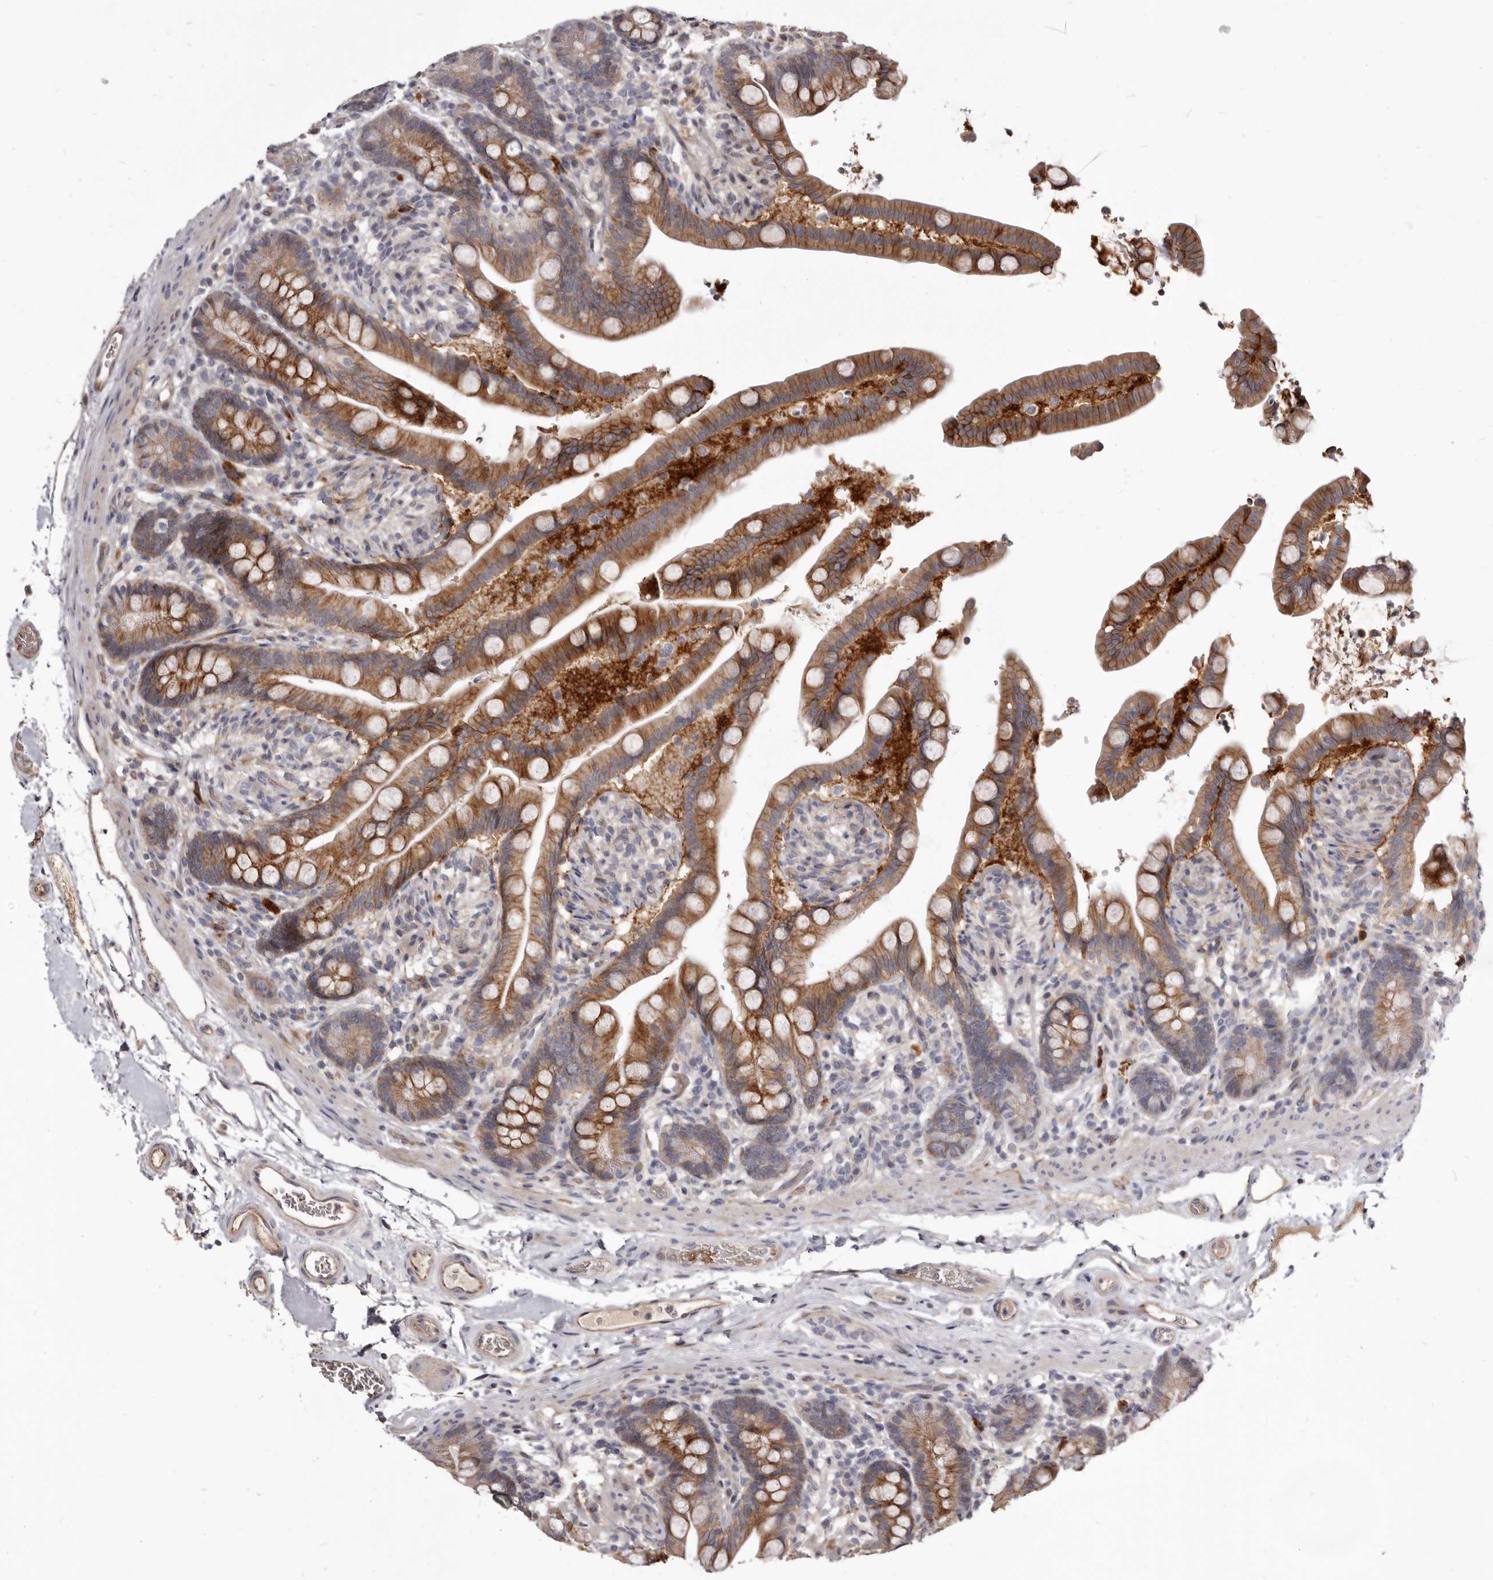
{"staining": {"intensity": "moderate", "quantity": "25%-75%", "location": "cytoplasmic/membranous"}, "tissue": "colon", "cell_type": "Endothelial cells", "image_type": "normal", "snomed": [{"axis": "morphology", "description": "Normal tissue, NOS"}, {"axis": "topography", "description": "Smooth muscle"}, {"axis": "topography", "description": "Colon"}], "caption": "This micrograph shows IHC staining of unremarkable human colon, with medium moderate cytoplasmic/membranous positivity in about 25%-75% of endothelial cells.", "gene": "FAS", "patient": {"sex": "male", "age": 73}}